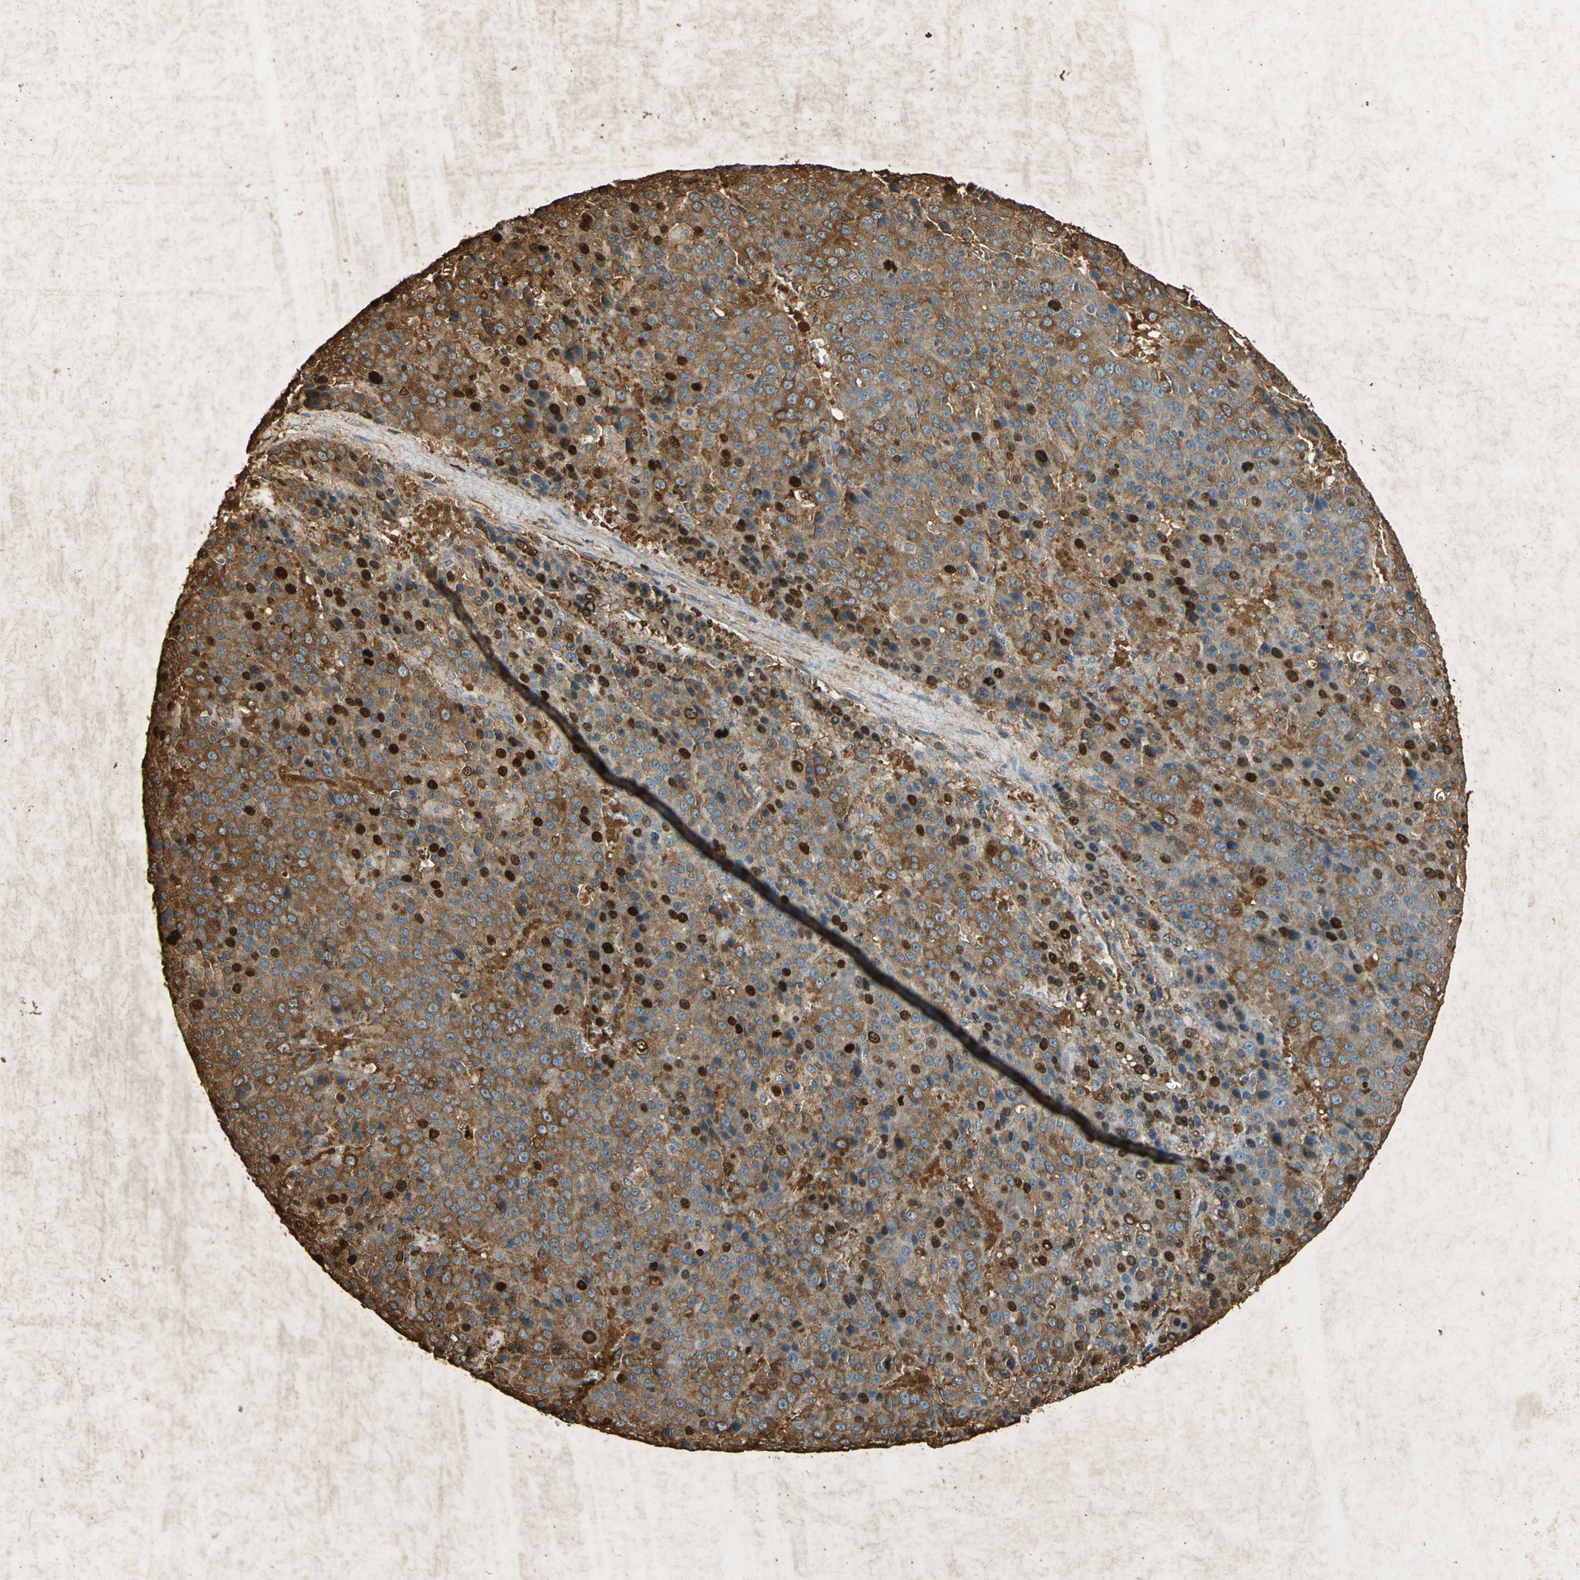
{"staining": {"intensity": "strong", "quantity": ">75%", "location": "cytoplasmic/membranous,nuclear"}, "tissue": "liver cancer", "cell_type": "Tumor cells", "image_type": "cancer", "snomed": [{"axis": "morphology", "description": "Carcinoma, Hepatocellular, NOS"}, {"axis": "topography", "description": "Liver"}], "caption": "Immunohistochemical staining of human liver hepatocellular carcinoma reveals high levels of strong cytoplasmic/membranous and nuclear positivity in about >75% of tumor cells. The protein of interest is shown in brown color, while the nuclei are stained blue.", "gene": "ANXA4", "patient": {"sex": "female", "age": 53}}